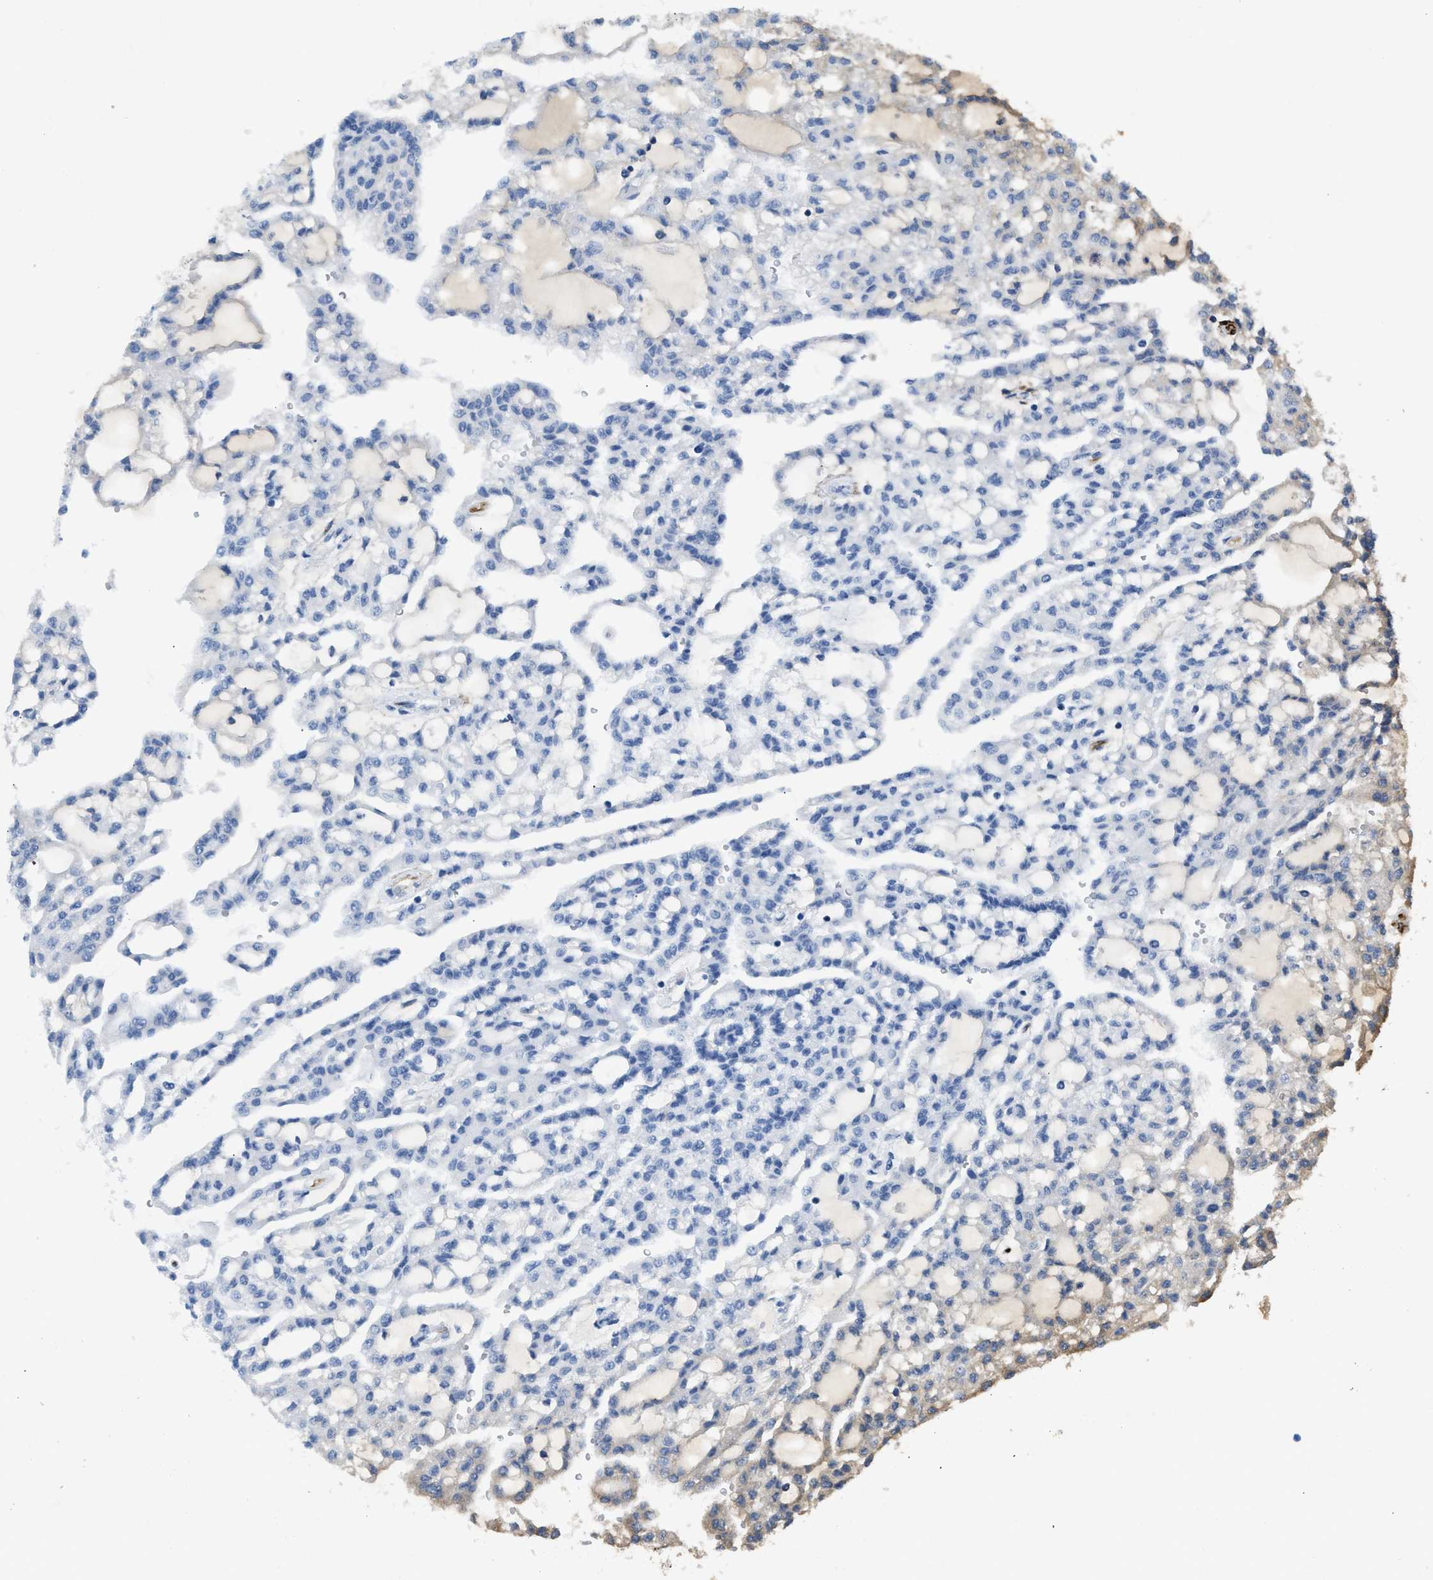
{"staining": {"intensity": "negative", "quantity": "none", "location": "none"}, "tissue": "renal cancer", "cell_type": "Tumor cells", "image_type": "cancer", "snomed": [{"axis": "morphology", "description": "Adenocarcinoma, NOS"}, {"axis": "topography", "description": "Kidney"}], "caption": "IHC of adenocarcinoma (renal) reveals no staining in tumor cells. The staining was performed using DAB to visualize the protein expression in brown, while the nuclei were stained in blue with hematoxylin (Magnification: 20x).", "gene": "SPEG", "patient": {"sex": "male", "age": 63}}